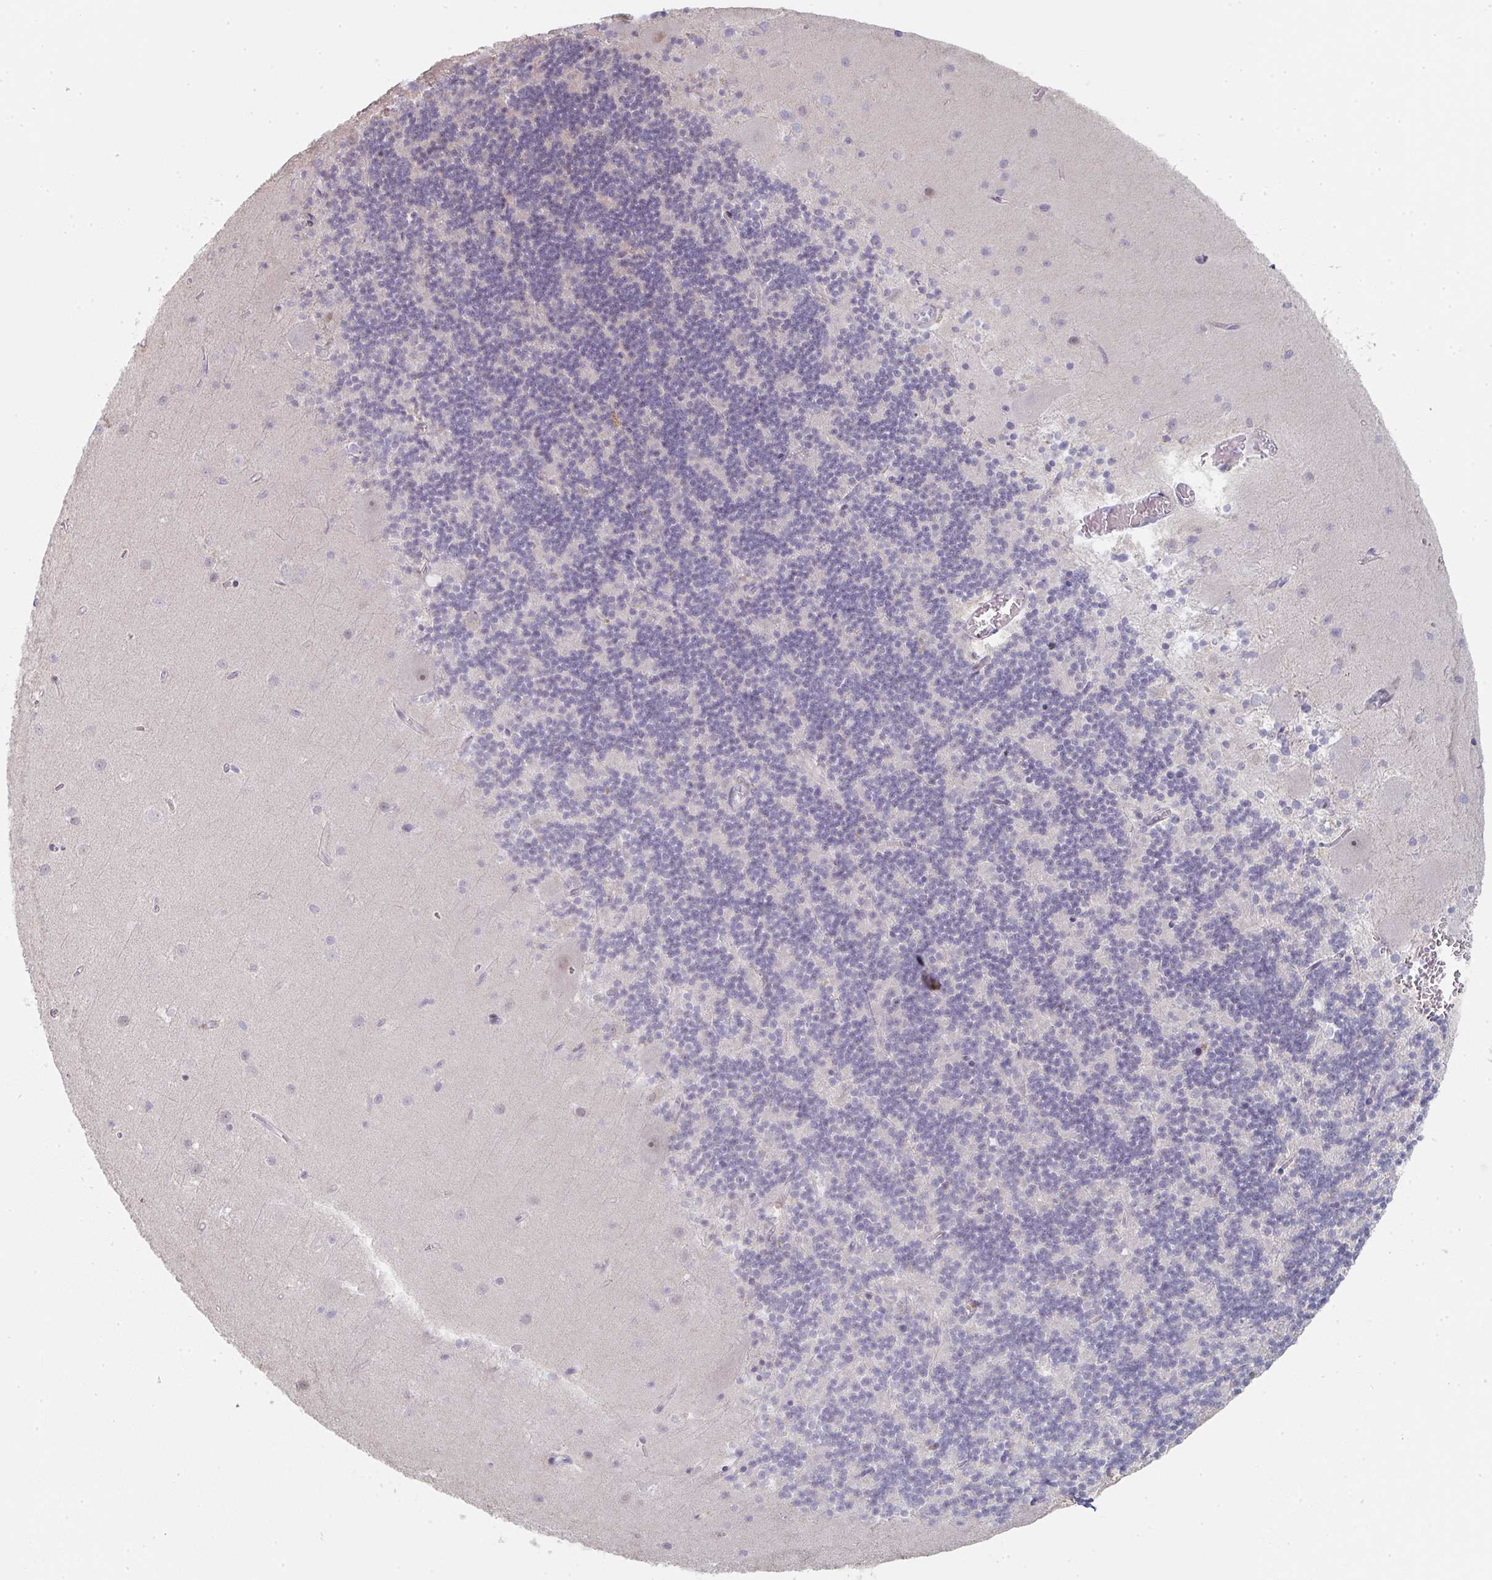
{"staining": {"intensity": "negative", "quantity": "none", "location": "none"}, "tissue": "cerebellum", "cell_type": "Cells in granular layer", "image_type": "normal", "snomed": [{"axis": "morphology", "description": "Normal tissue, NOS"}, {"axis": "topography", "description": "Cerebellum"}], "caption": "Cells in granular layer show no significant protein expression in unremarkable cerebellum. The staining is performed using DAB (3,3'-diaminobenzidine) brown chromogen with nuclei counter-stained in using hematoxylin.", "gene": "ZNF526", "patient": {"sex": "male", "age": 54}}